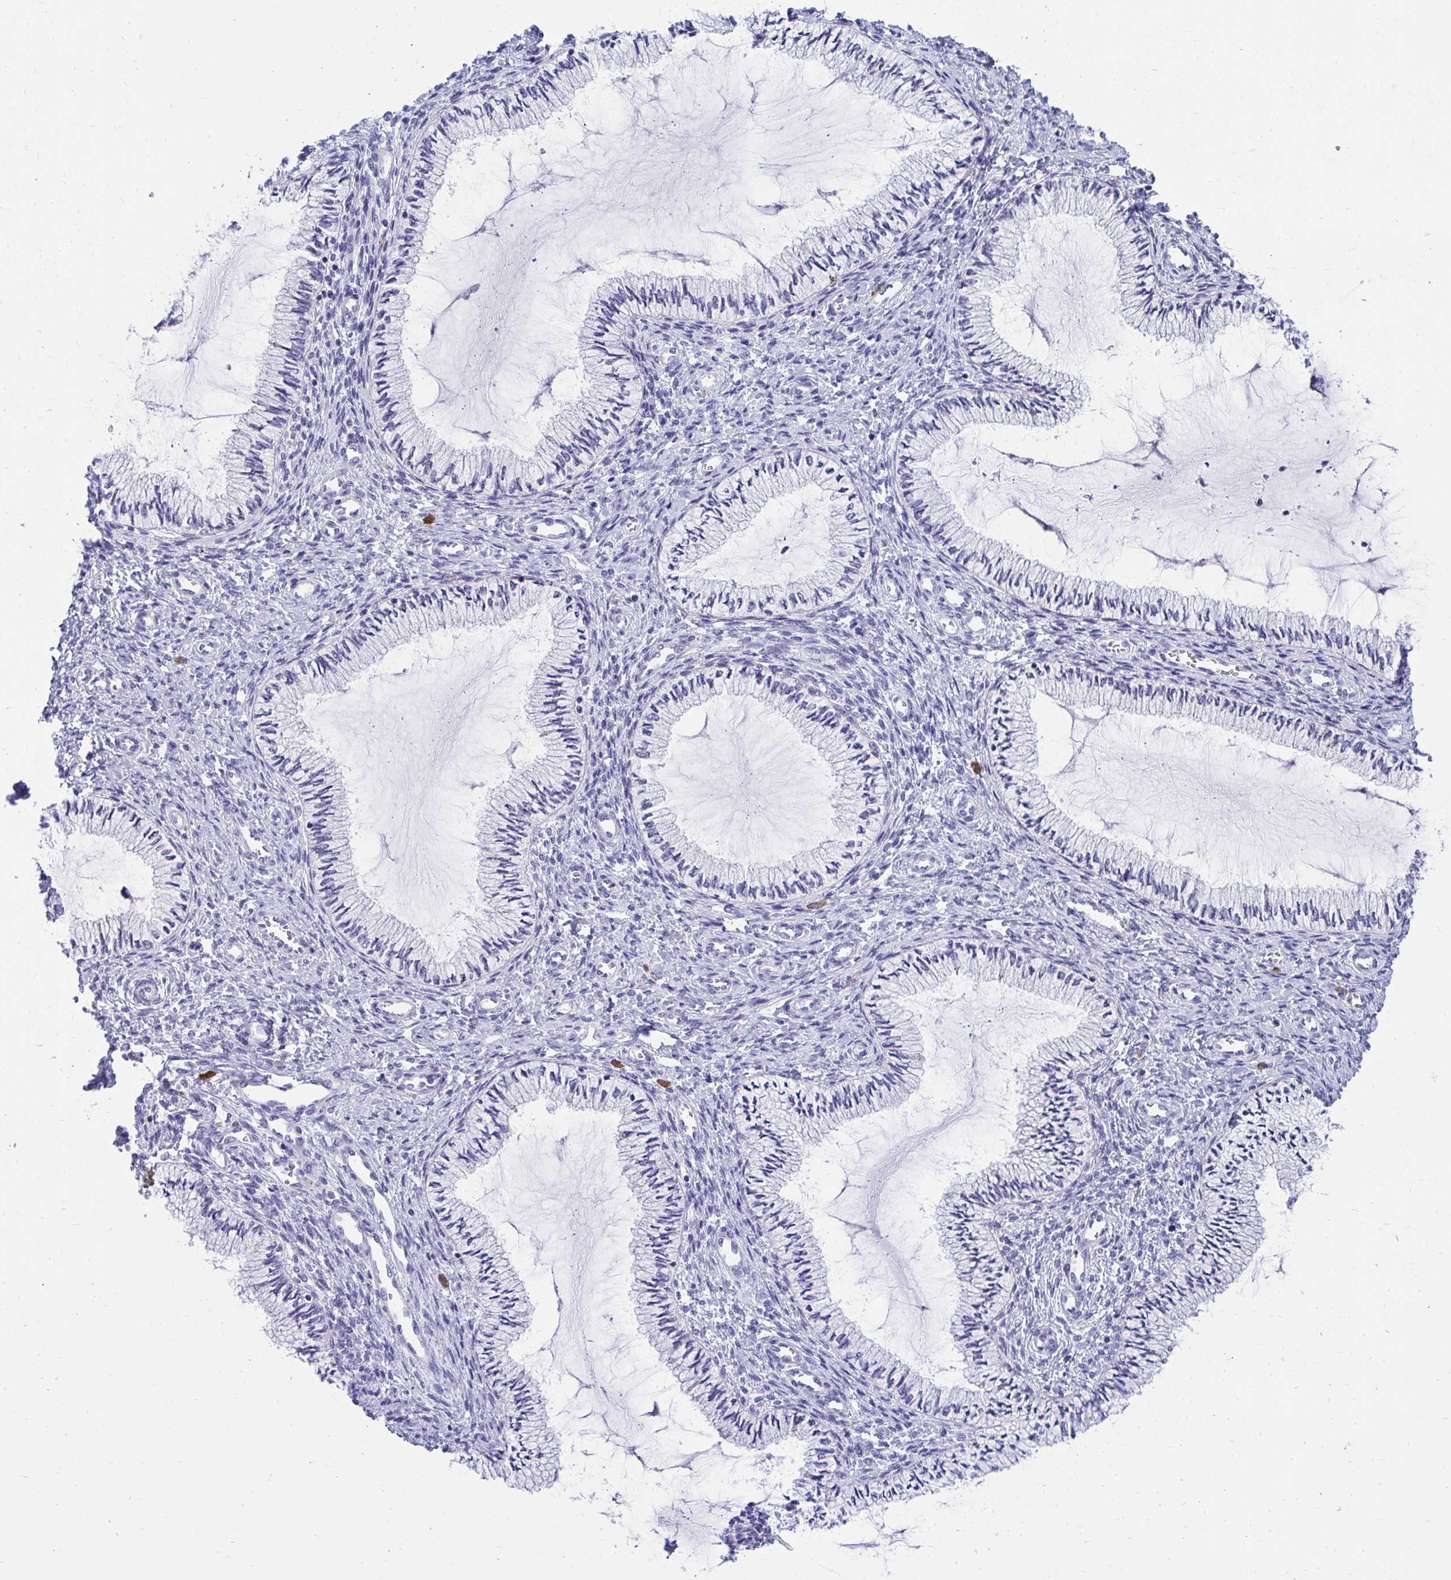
{"staining": {"intensity": "negative", "quantity": "none", "location": "none"}, "tissue": "cervix", "cell_type": "Glandular cells", "image_type": "normal", "snomed": [{"axis": "morphology", "description": "Normal tissue, NOS"}, {"axis": "topography", "description": "Cervix"}], "caption": "Glandular cells show no significant staining in benign cervix. (DAB (3,3'-diaminobenzidine) immunohistochemistry visualized using brightfield microscopy, high magnification).", "gene": "TSBP1", "patient": {"sex": "female", "age": 24}}